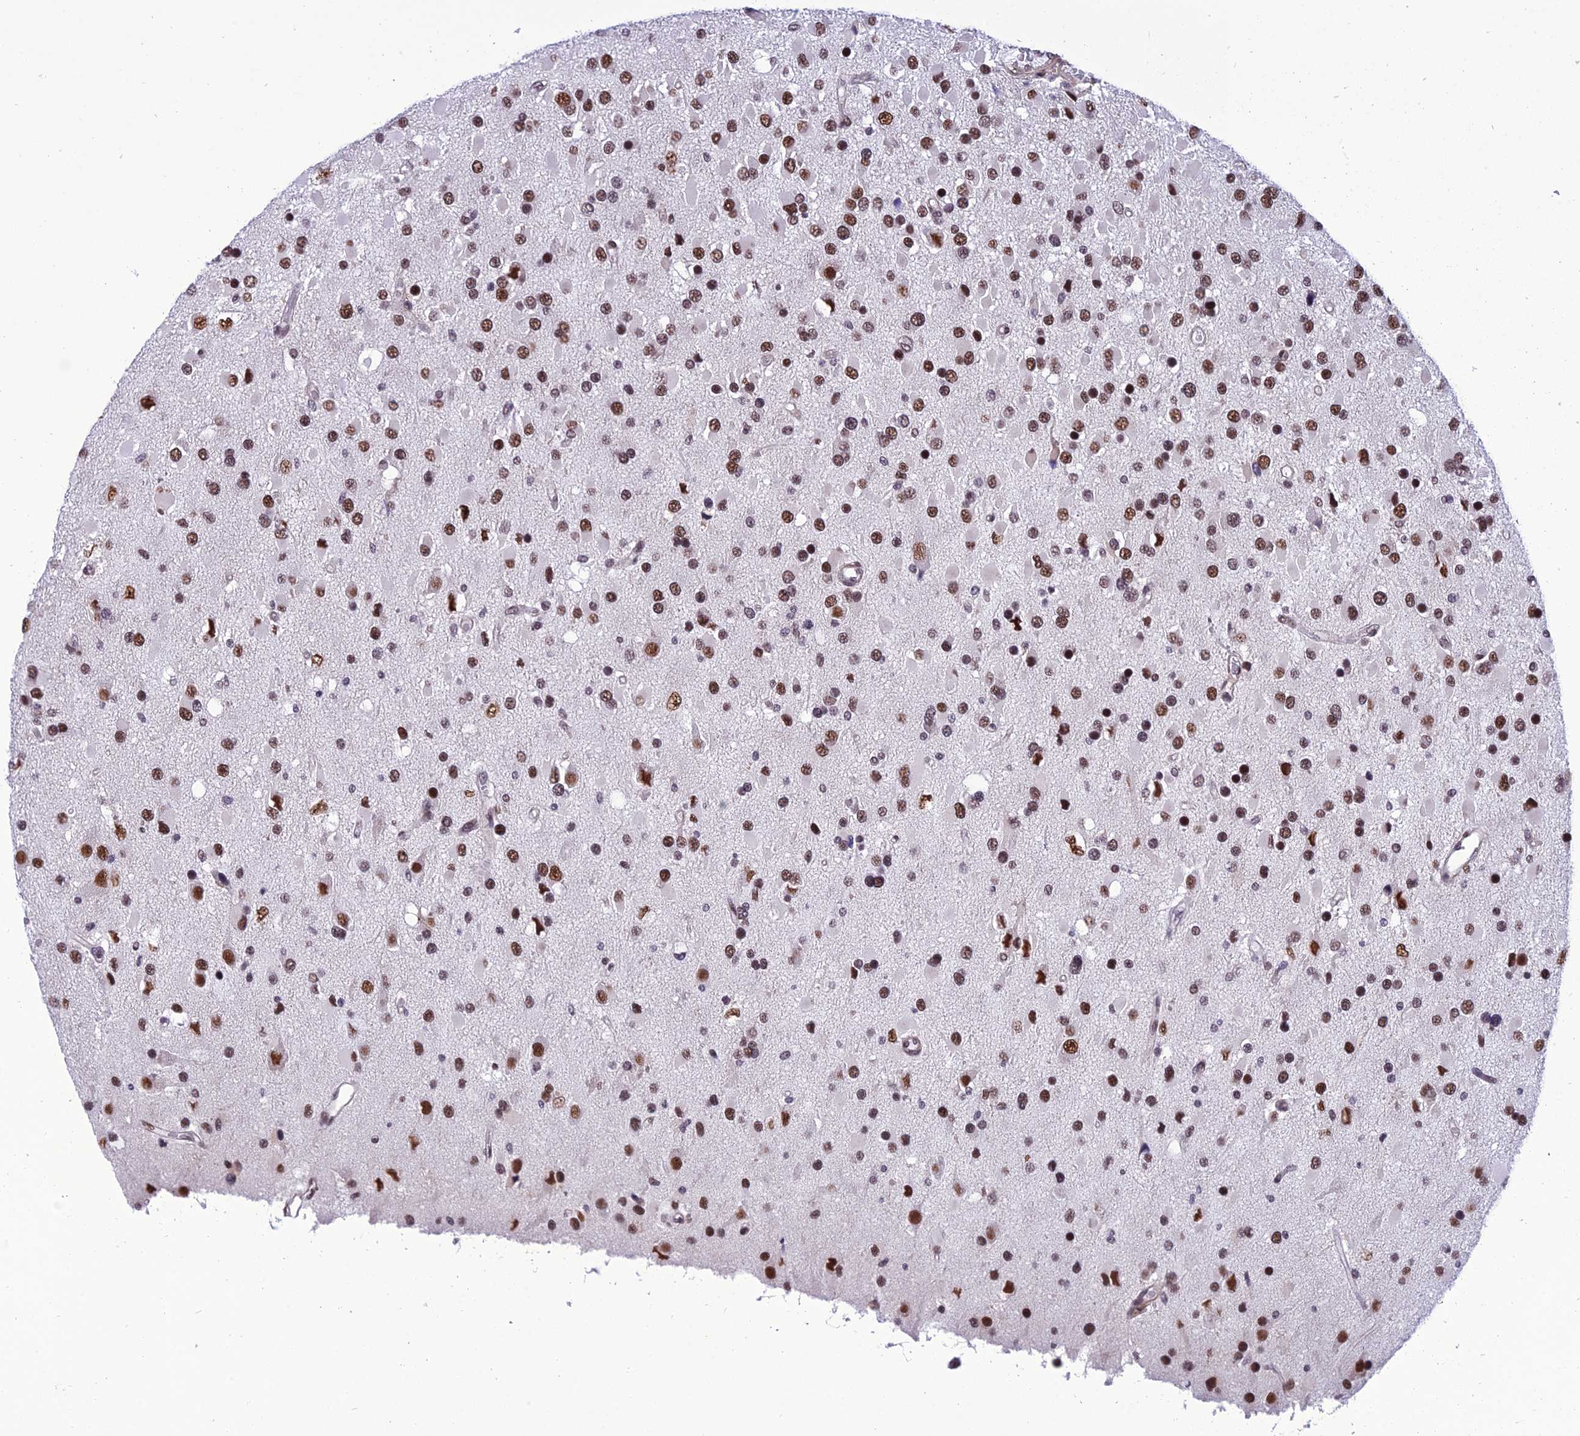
{"staining": {"intensity": "moderate", "quantity": ">75%", "location": "nuclear"}, "tissue": "glioma", "cell_type": "Tumor cells", "image_type": "cancer", "snomed": [{"axis": "morphology", "description": "Glioma, malignant, High grade"}, {"axis": "topography", "description": "Brain"}], "caption": "This is an image of IHC staining of glioma, which shows moderate staining in the nuclear of tumor cells.", "gene": "RSRC1", "patient": {"sex": "male", "age": 53}}